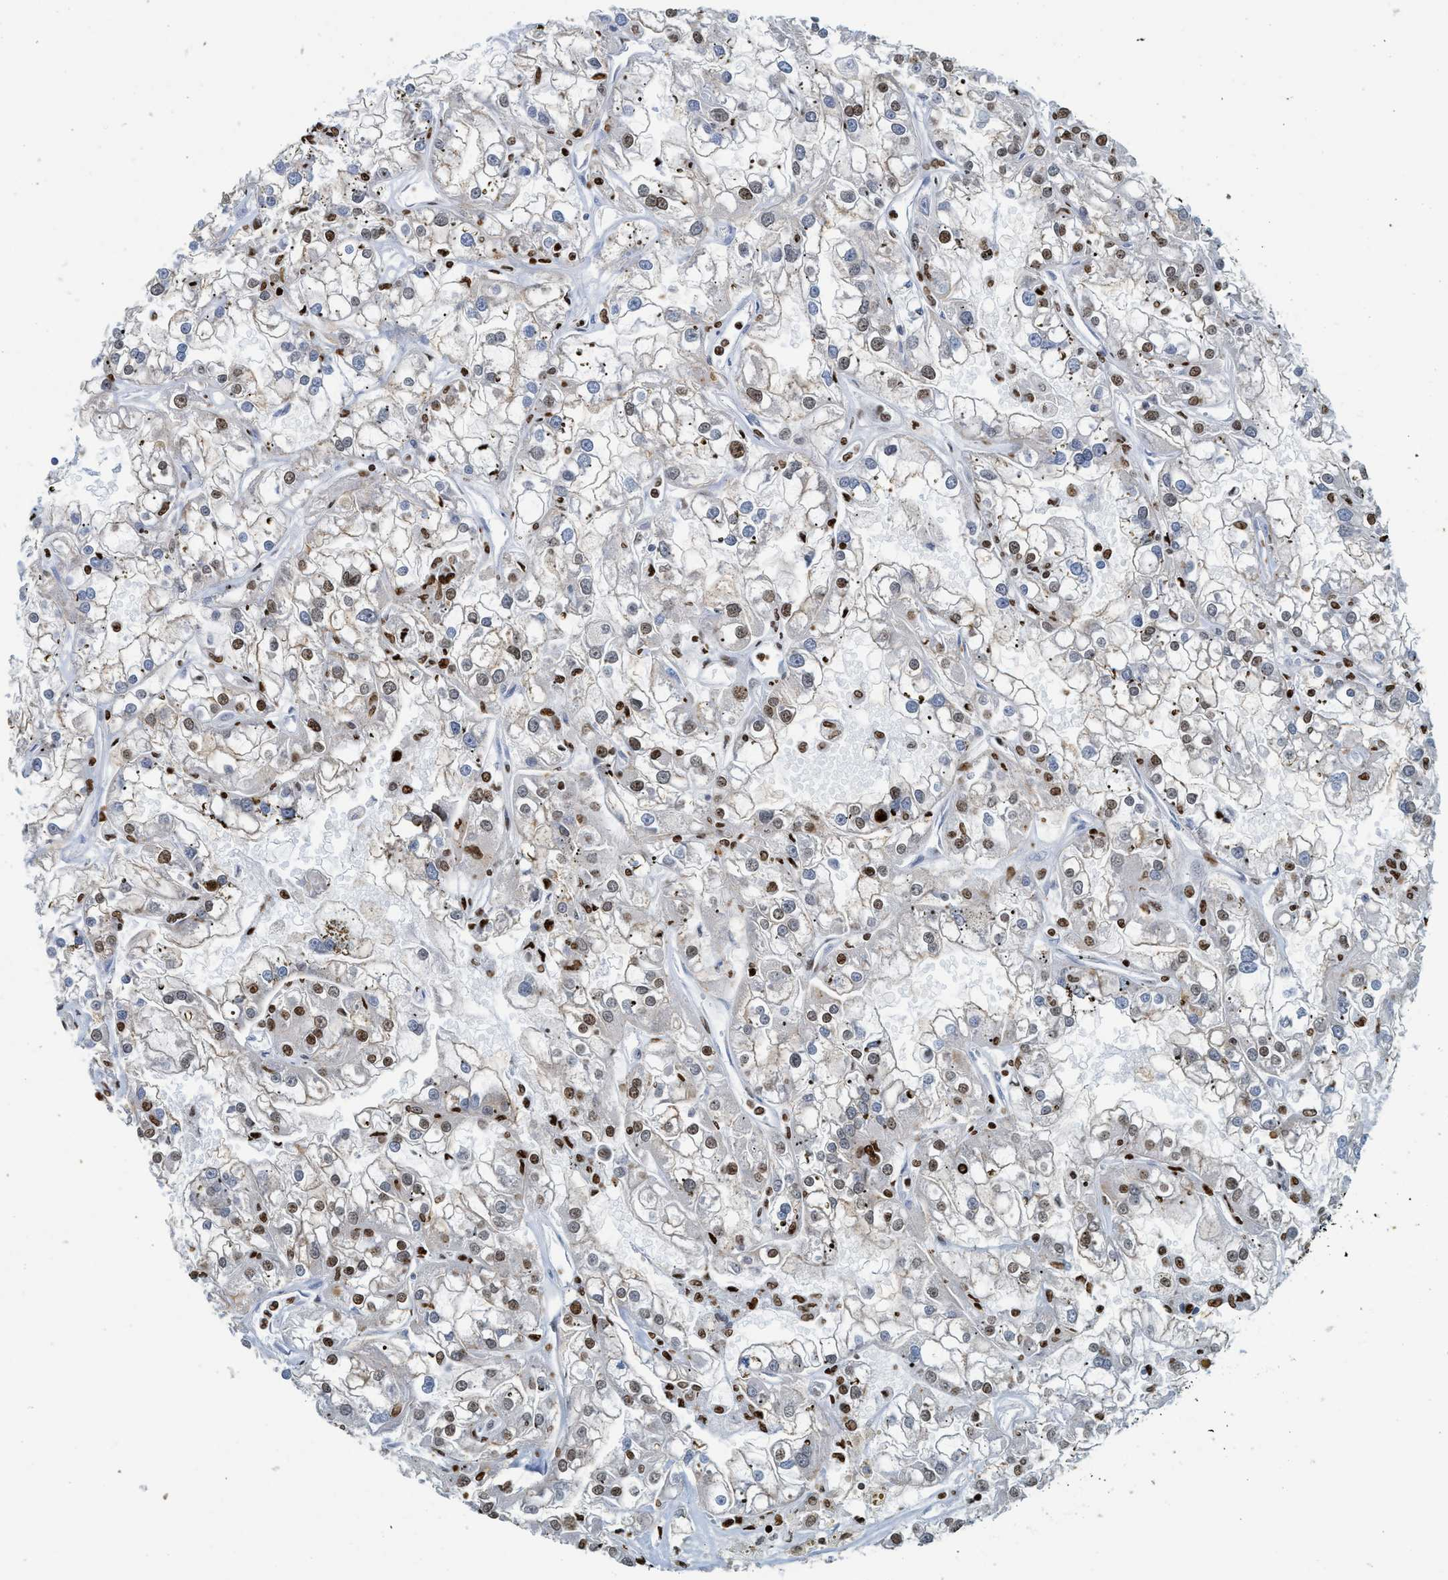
{"staining": {"intensity": "moderate", "quantity": "25%-75%", "location": "nuclear"}, "tissue": "renal cancer", "cell_type": "Tumor cells", "image_type": "cancer", "snomed": [{"axis": "morphology", "description": "Adenocarcinoma, NOS"}, {"axis": "topography", "description": "Kidney"}], "caption": "DAB (3,3'-diaminobenzidine) immunohistochemical staining of adenocarcinoma (renal) reveals moderate nuclear protein staining in approximately 25%-75% of tumor cells.", "gene": "SH3D19", "patient": {"sex": "female", "age": 52}}